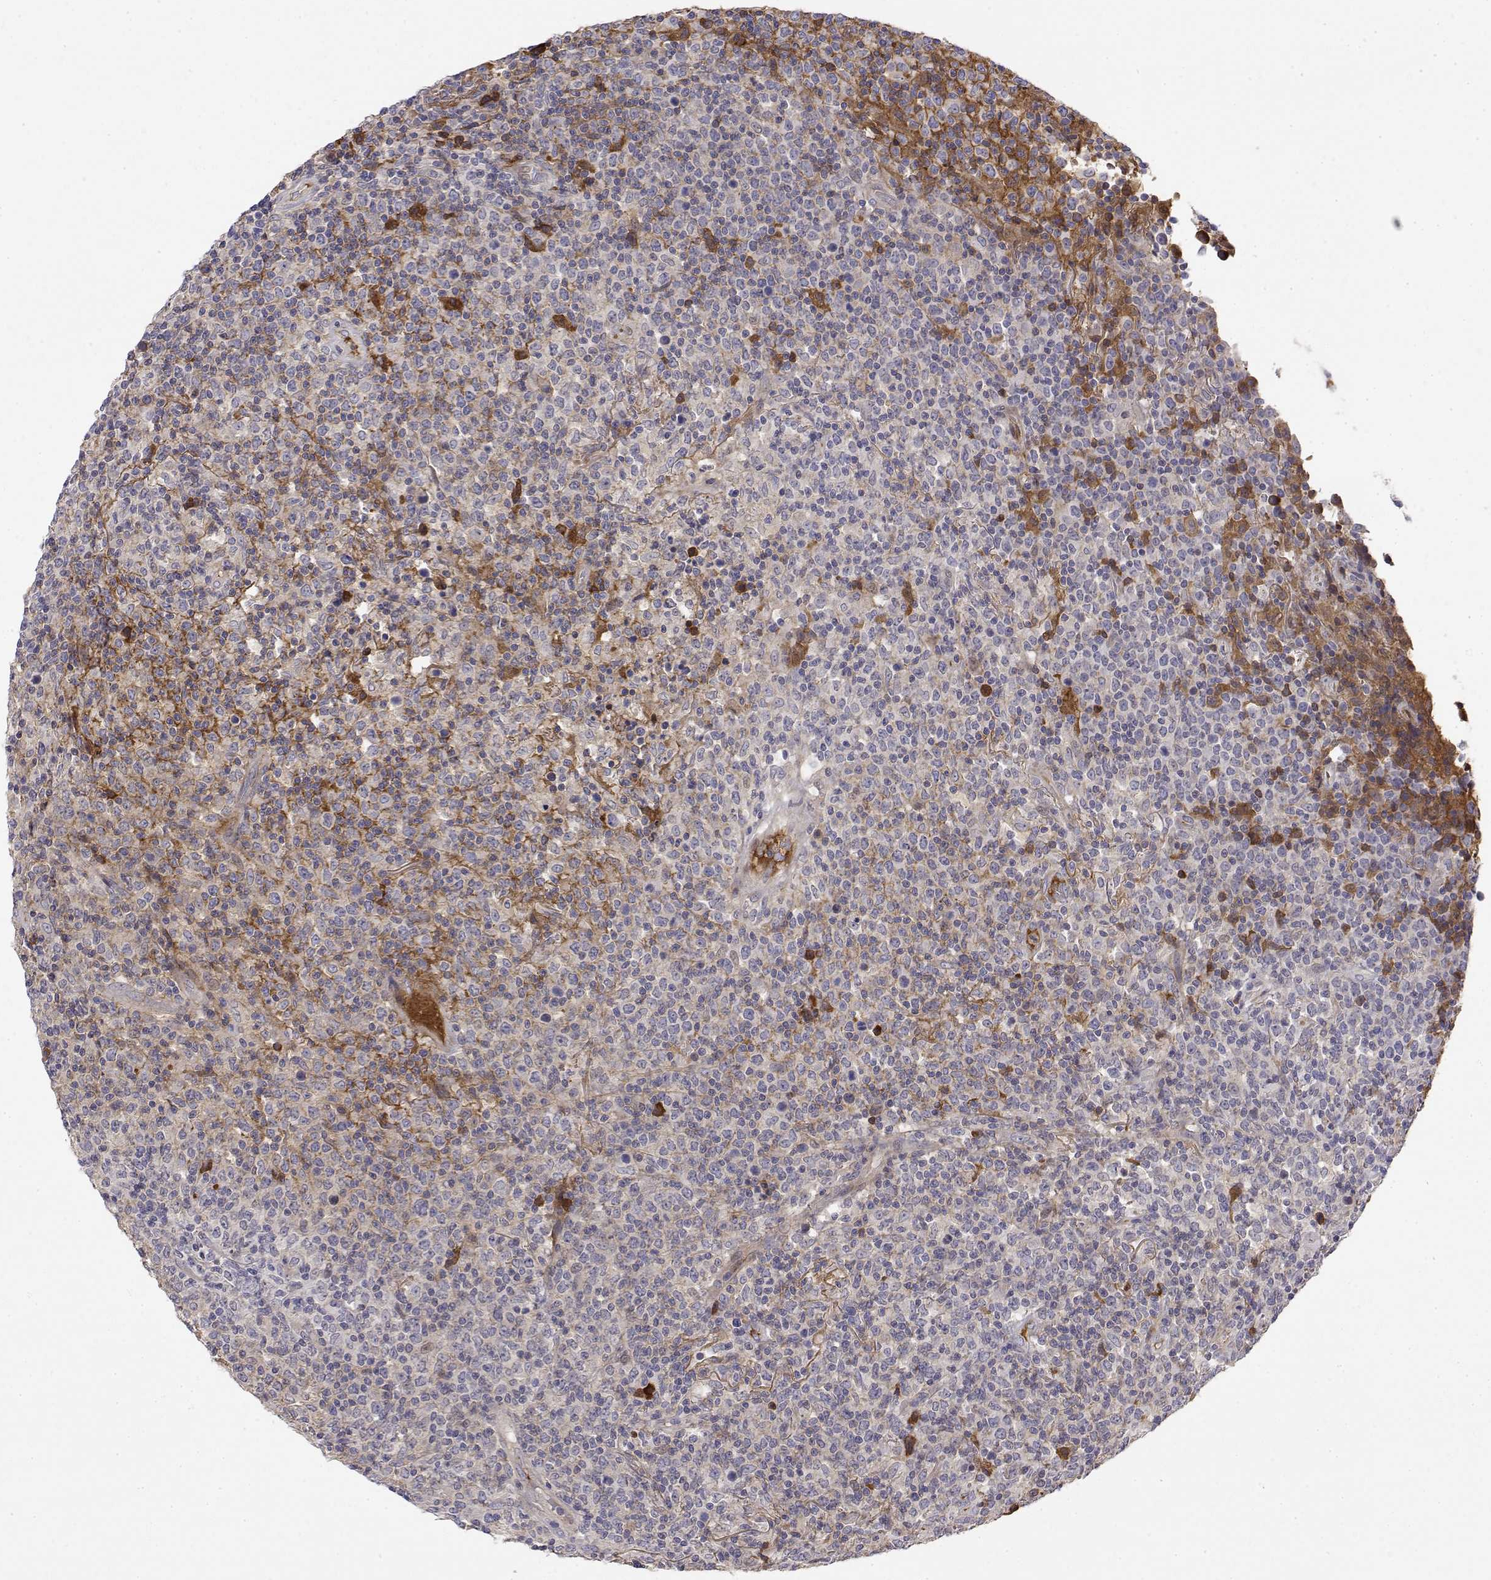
{"staining": {"intensity": "negative", "quantity": "none", "location": "none"}, "tissue": "lymphoma", "cell_type": "Tumor cells", "image_type": "cancer", "snomed": [{"axis": "morphology", "description": "Malignant lymphoma, non-Hodgkin's type, High grade"}, {"axis": "topography", "description": "Lung"}], "caption": "Human malignant lymphoma, non-Hodgkin's type (high-grade) stained for a protein using immunohistochemistry (IHC) demonstrates no expression in tumor cells.", "gene": "IGFBP4", "patient": {"sex": "male", "age": 79}}